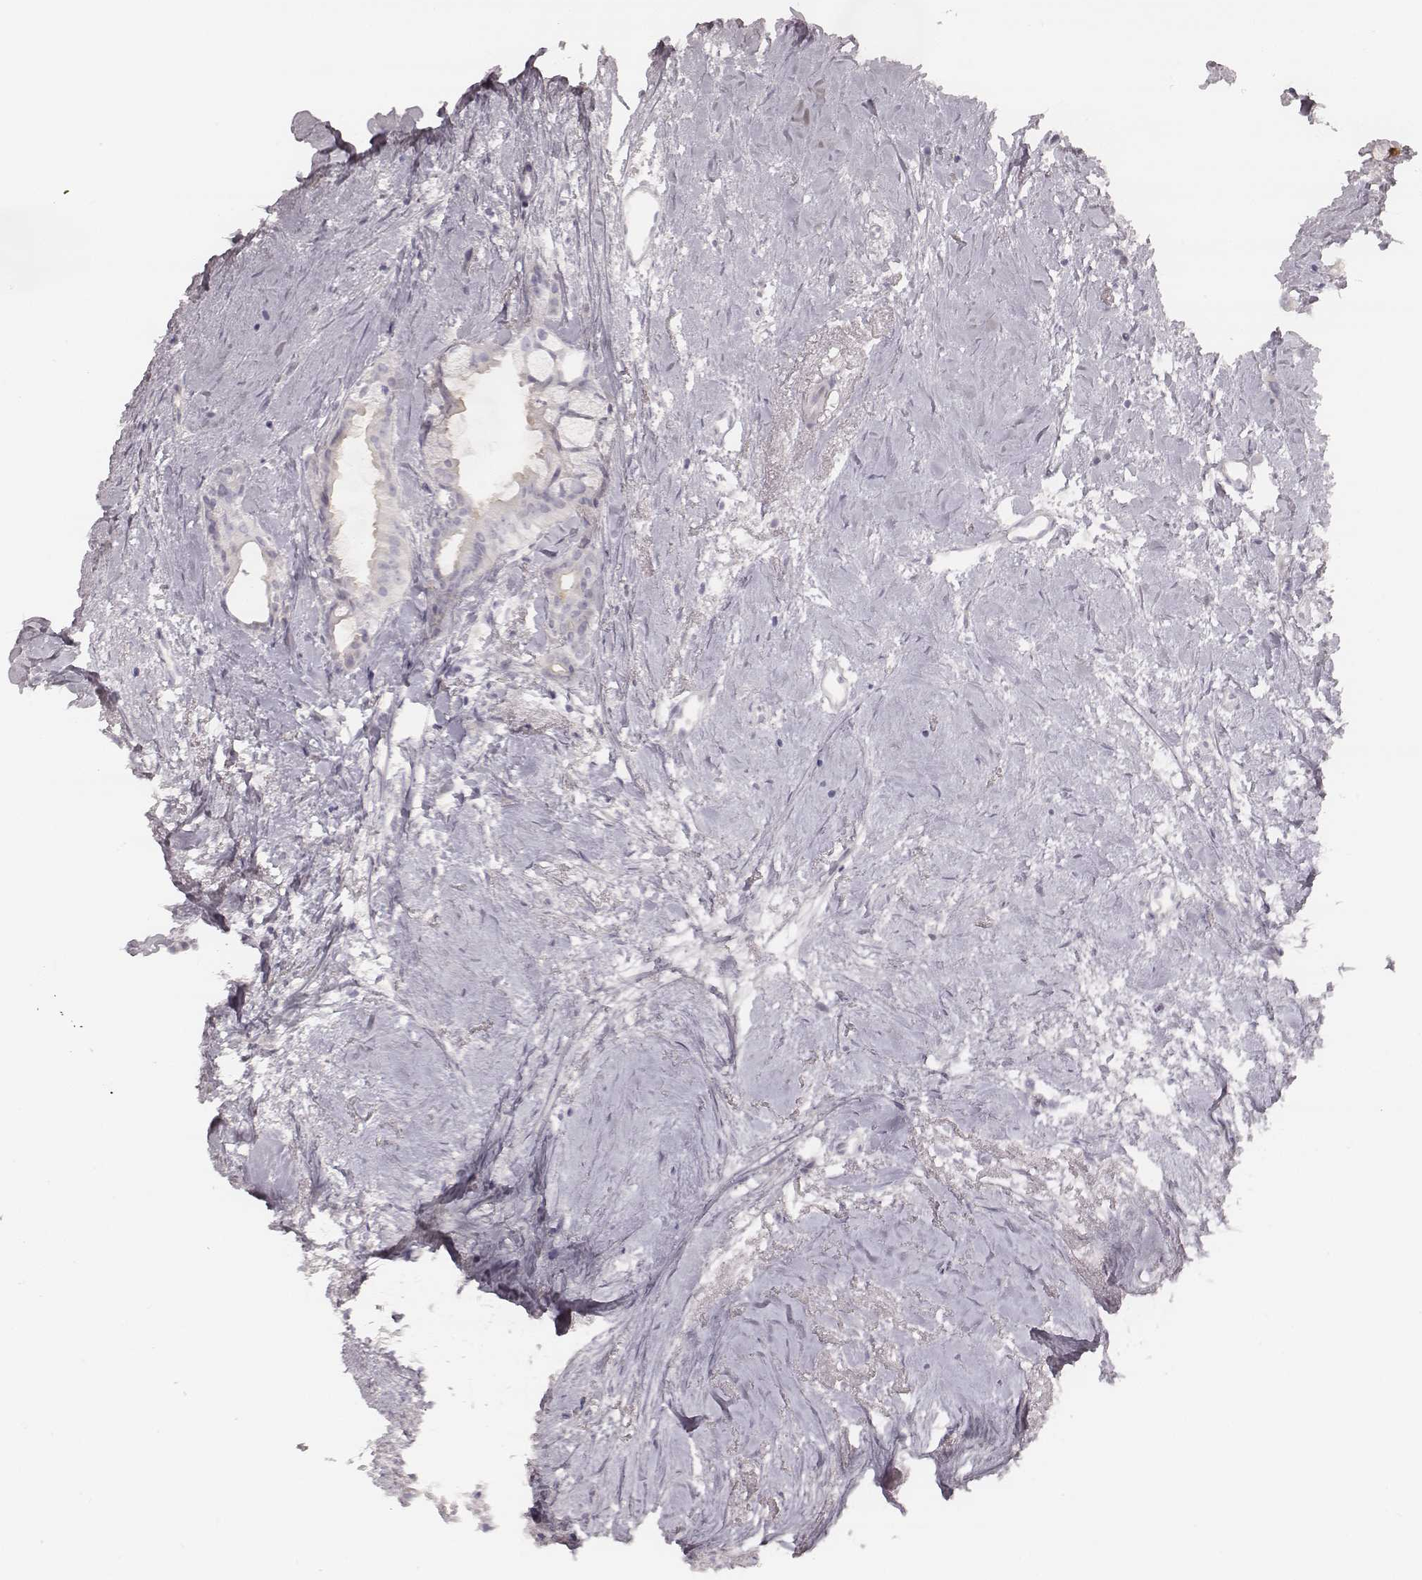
{"staining": {"intensity": "negative", "quantity": "none", "location": "none"}, "tissue": "breast cancer", "cell_type": "Tumor cells", "image_type": "cancer", "snomed": [{"axis": "morphology", "description": "Duct carcinoma"}, {"axis": "topography", "description": "Breast"}], "caption": "The IHC micrograph has no significant expression in tumor cells of breast cancer (invasive ductal carcinoma) tissue.", "gene": "KCNJ12", "patient": {"sex": "female", "age": 40}}